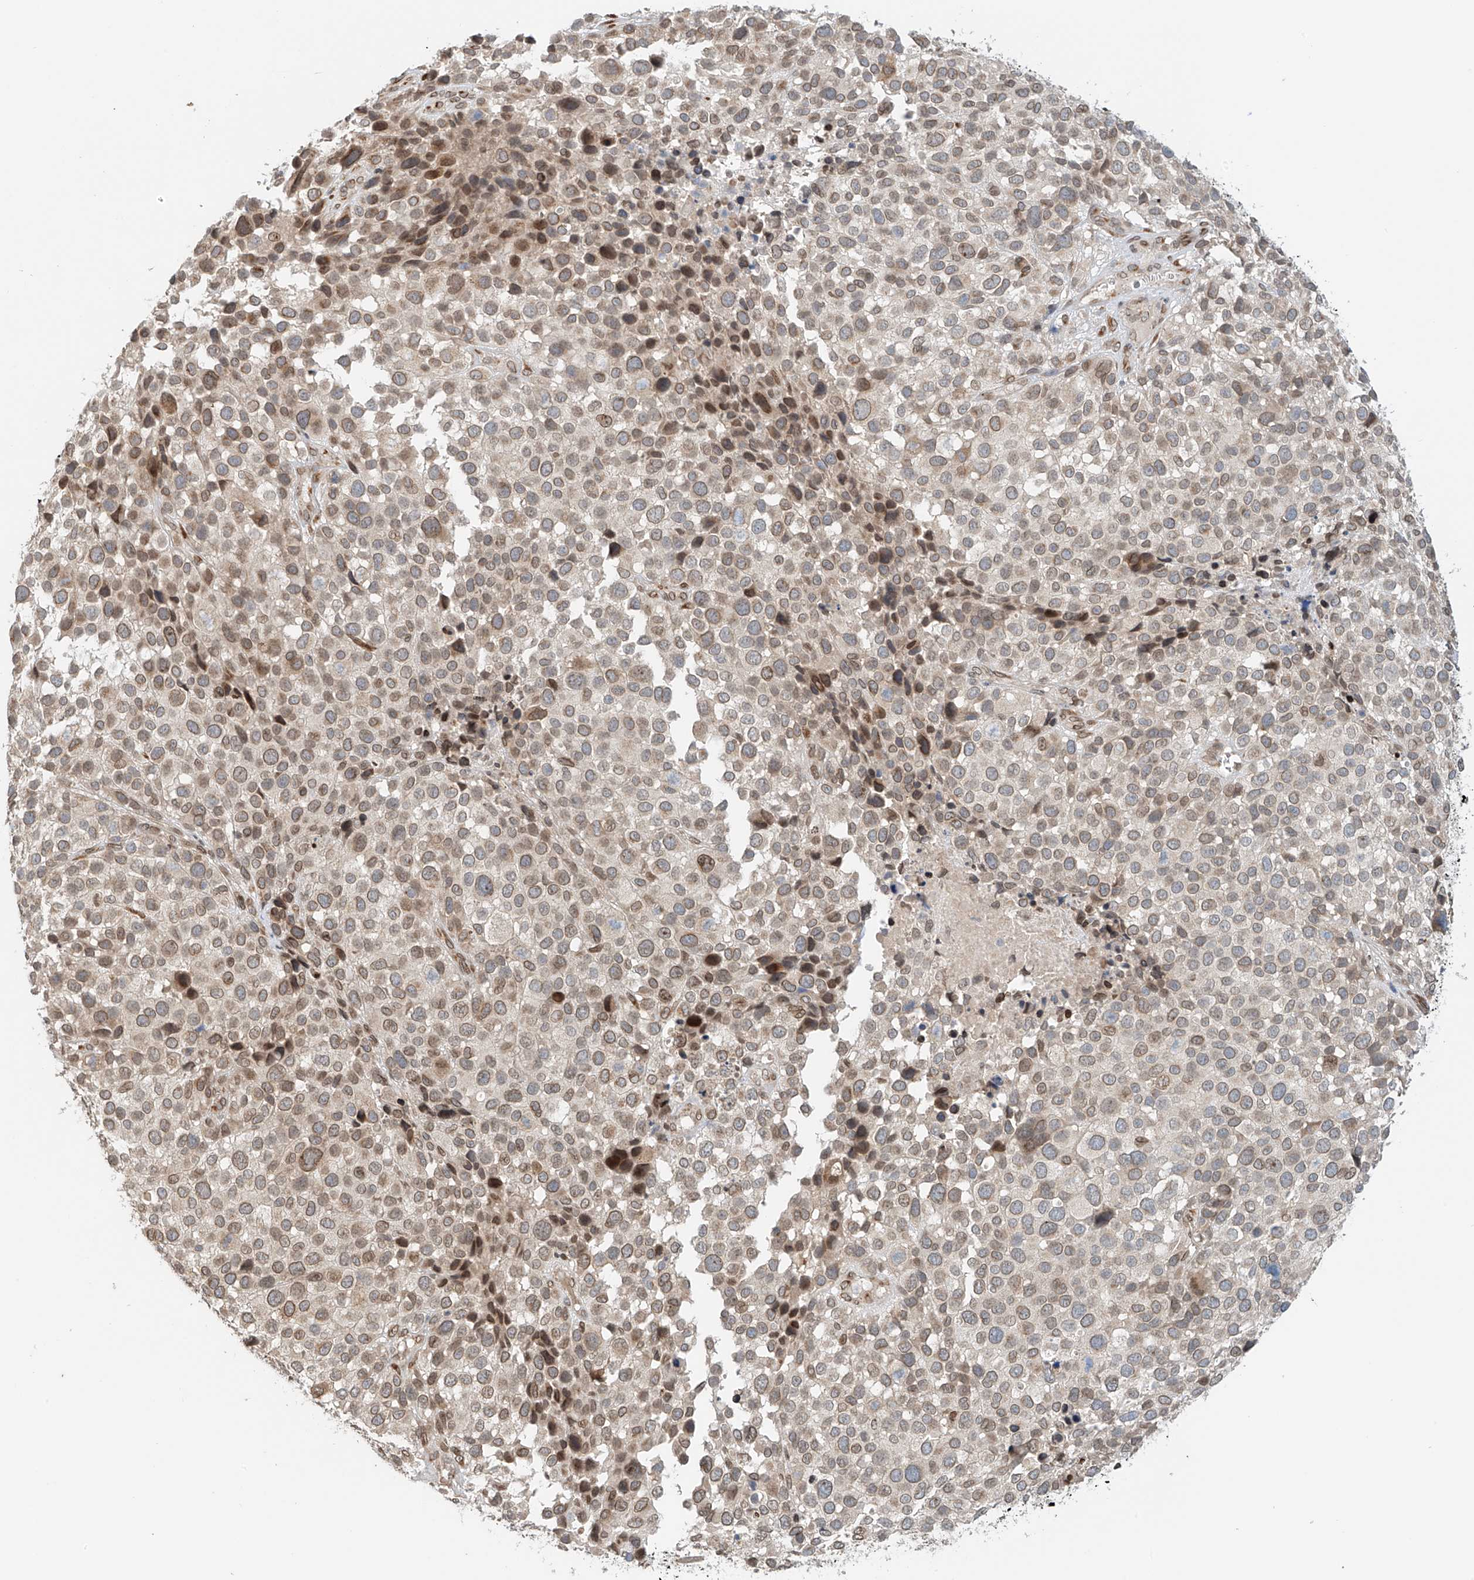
{"staining": {"intensity": "moderate", "quantity": "25%-75%", "location": "cytoplasmic/membranous,nuclear"}, "tissue": "melanoma", "cell_type": "Tumor cells", "image_type": "cancer", "snomed": [{"axis": "morphology", "description": "Malignant melanoma, NOS"}, {"axis": "topography", "description": "Skin of trunk"}], "caption": "This is a photomicrograph of IHC staining of melanoma, which shows moderate positivity in the cytoplasmic/membranous and nuclear of tumor cells.", "gene": "STARD9", "patient": {"sex": "male", "age": 71}}